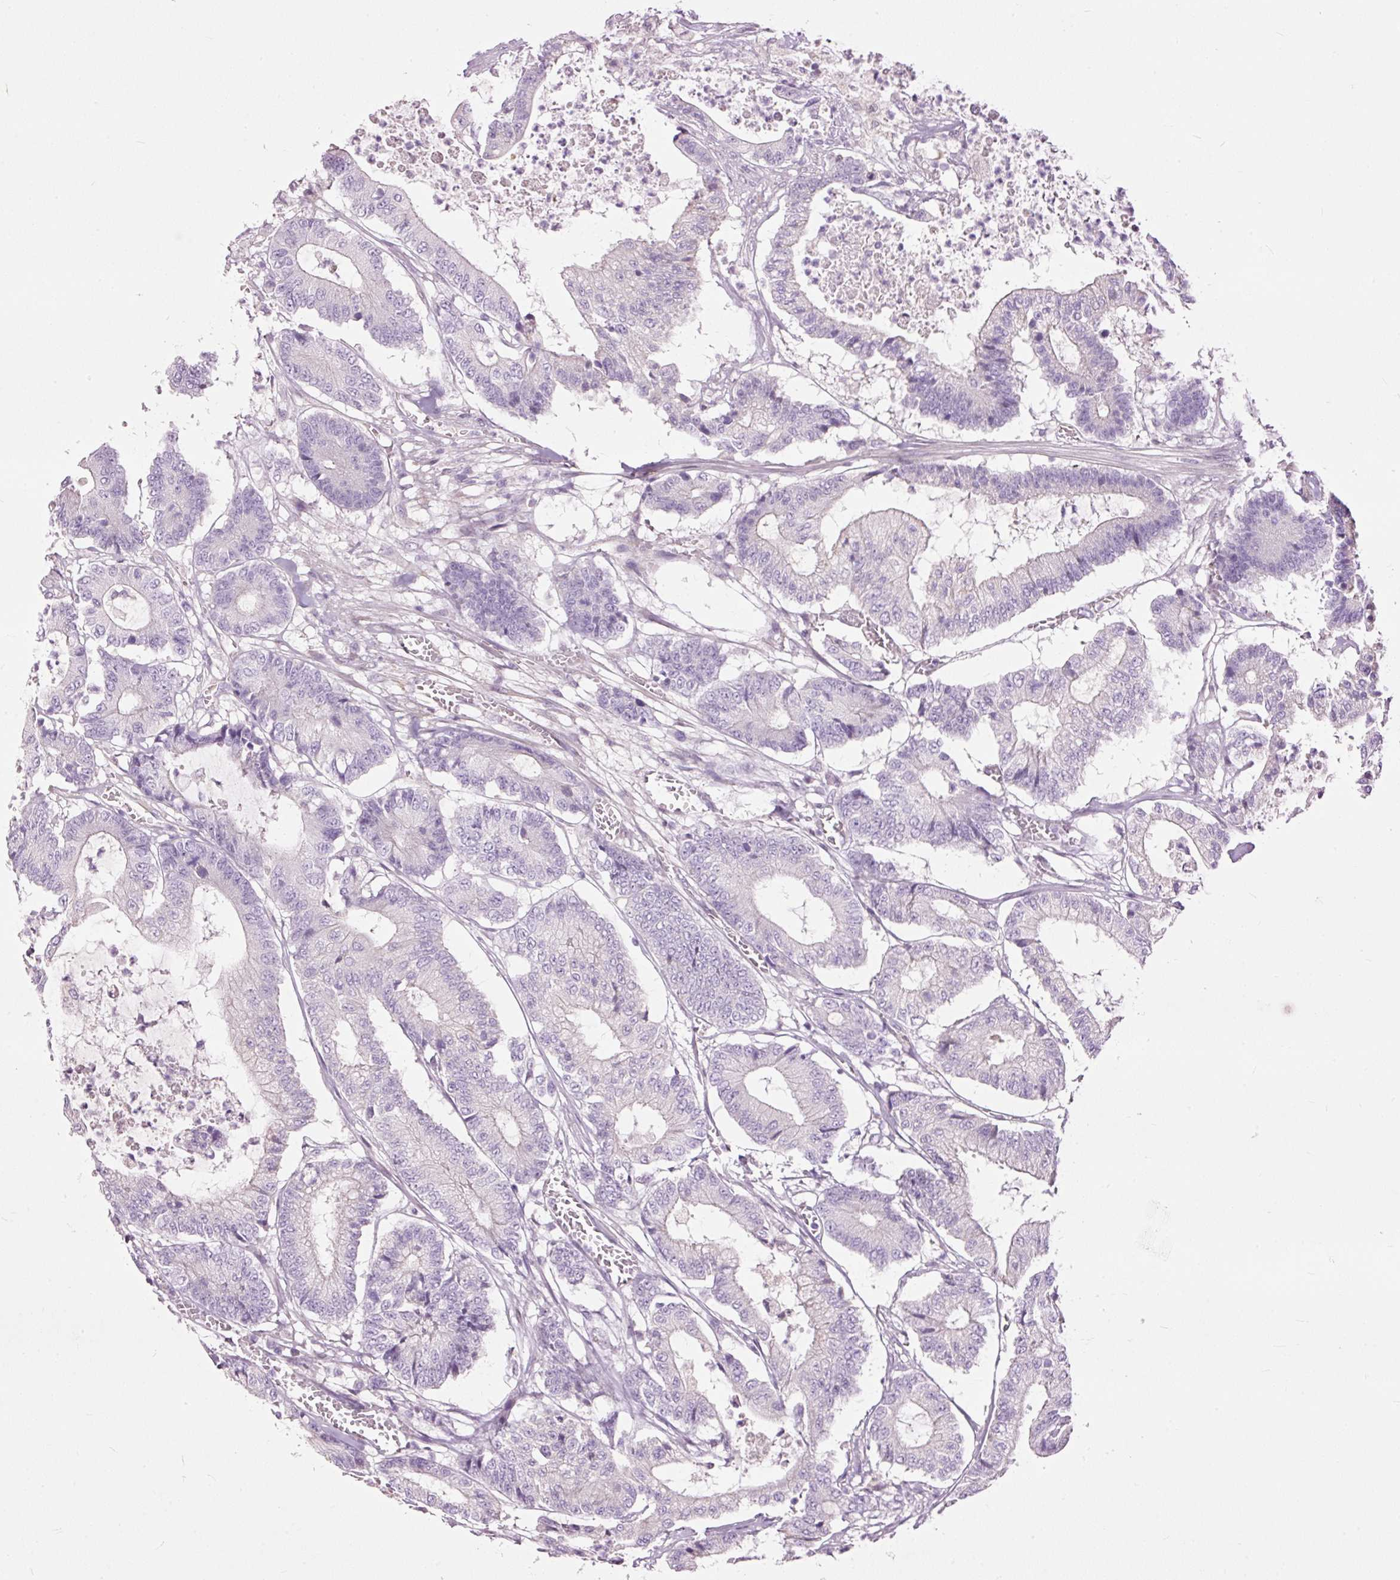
{"staining": {"intensity": "negative", "quantity": "none", "location": "none"}, "tissue": "colorectal cancer", "cell_type": "Tumor cells", "image_type": "cancer", "snomed": [{"axis": "morphology", "description": "Adenocarcinoma, NOS"}, {"axis": "topography", "description": "Colon"}], "caption": "Immunohistochemistry (IHC) micrograph of human colorectal cancer (adenocarcinoma) stained for a protein (brown), which reveals no staining in tumor cells.", "gene": "FCRL4", "patient": {"sex": "female", "age": 84}}